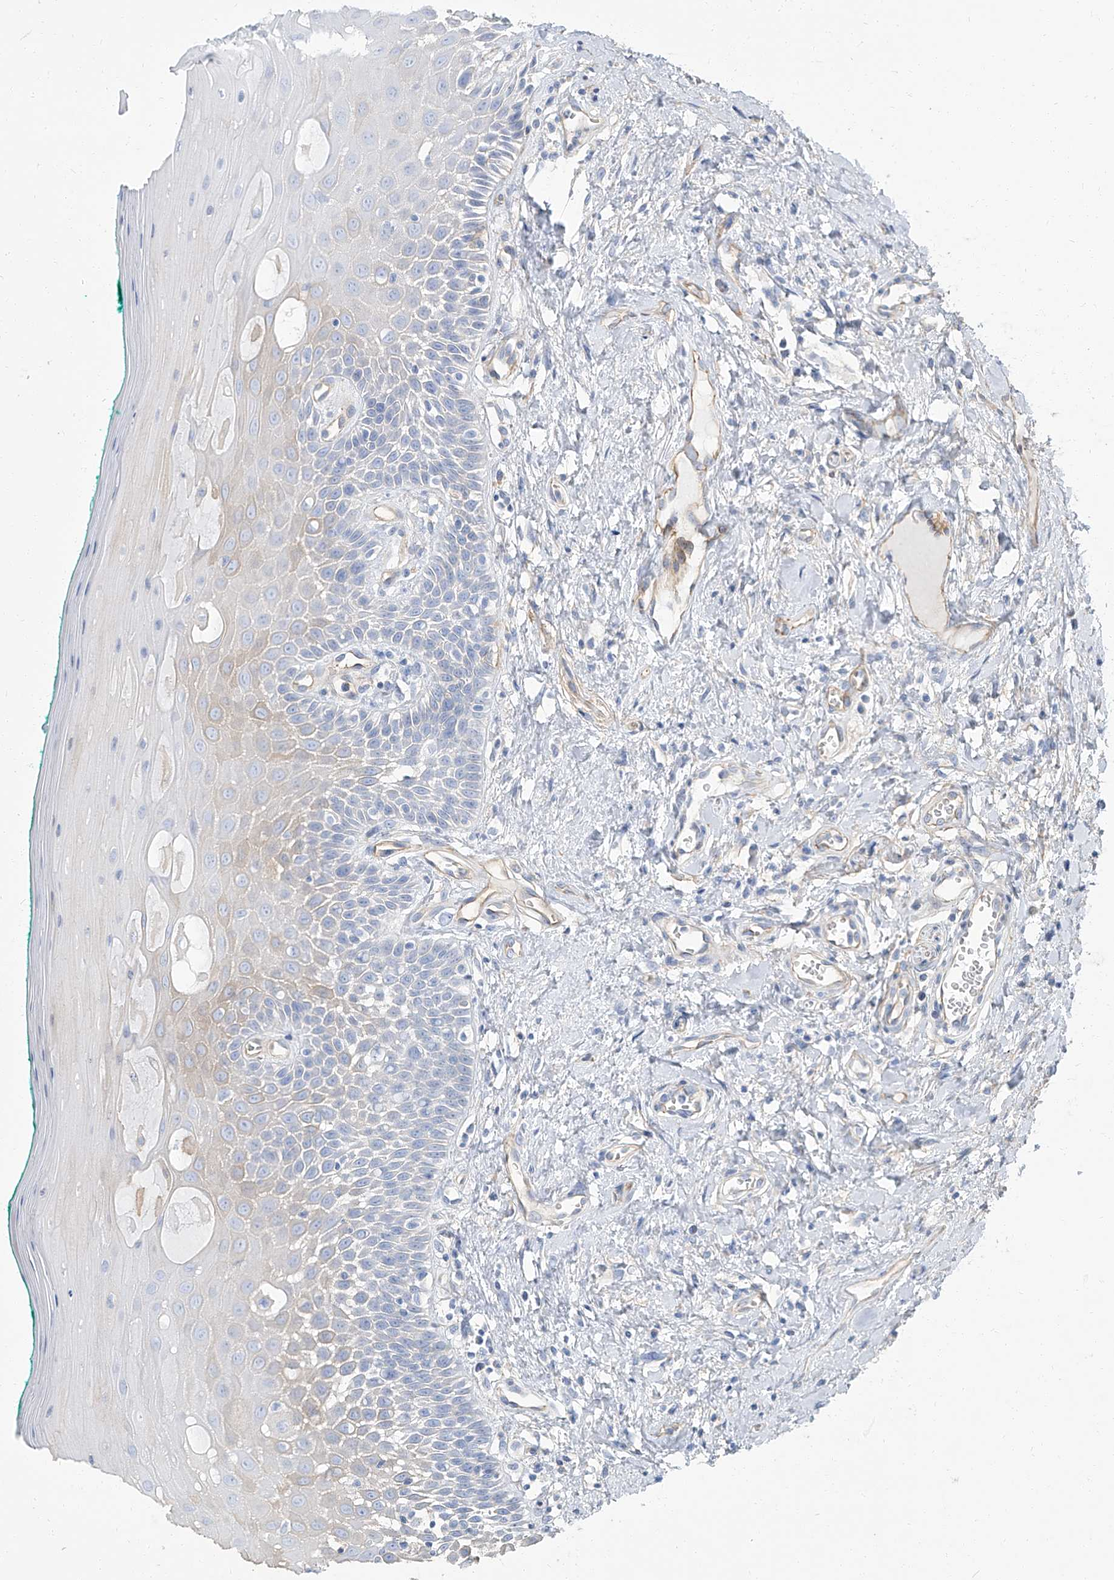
{"staining": {"intensity": "weak", "quantity": "<25%", "location": "cytoplasmic/membranous"}, "tissue": "oral mucosa", "cell_type": "Squamous epithelial cells", "image_type": "normal", "snomed": [{"axis": "morphology", "description": "Normal tissue, NOS"}, {"axis": "topography", "description": "Oral tissue"}], "caption": "Squamous epithelial cells show no significant expression in unremarkable oral mucosa. (DAB immunohistochemistry with hematoxylin counter stain).", "gene": "TXLNB", "patient": {"sex": "female", "age": 70}}